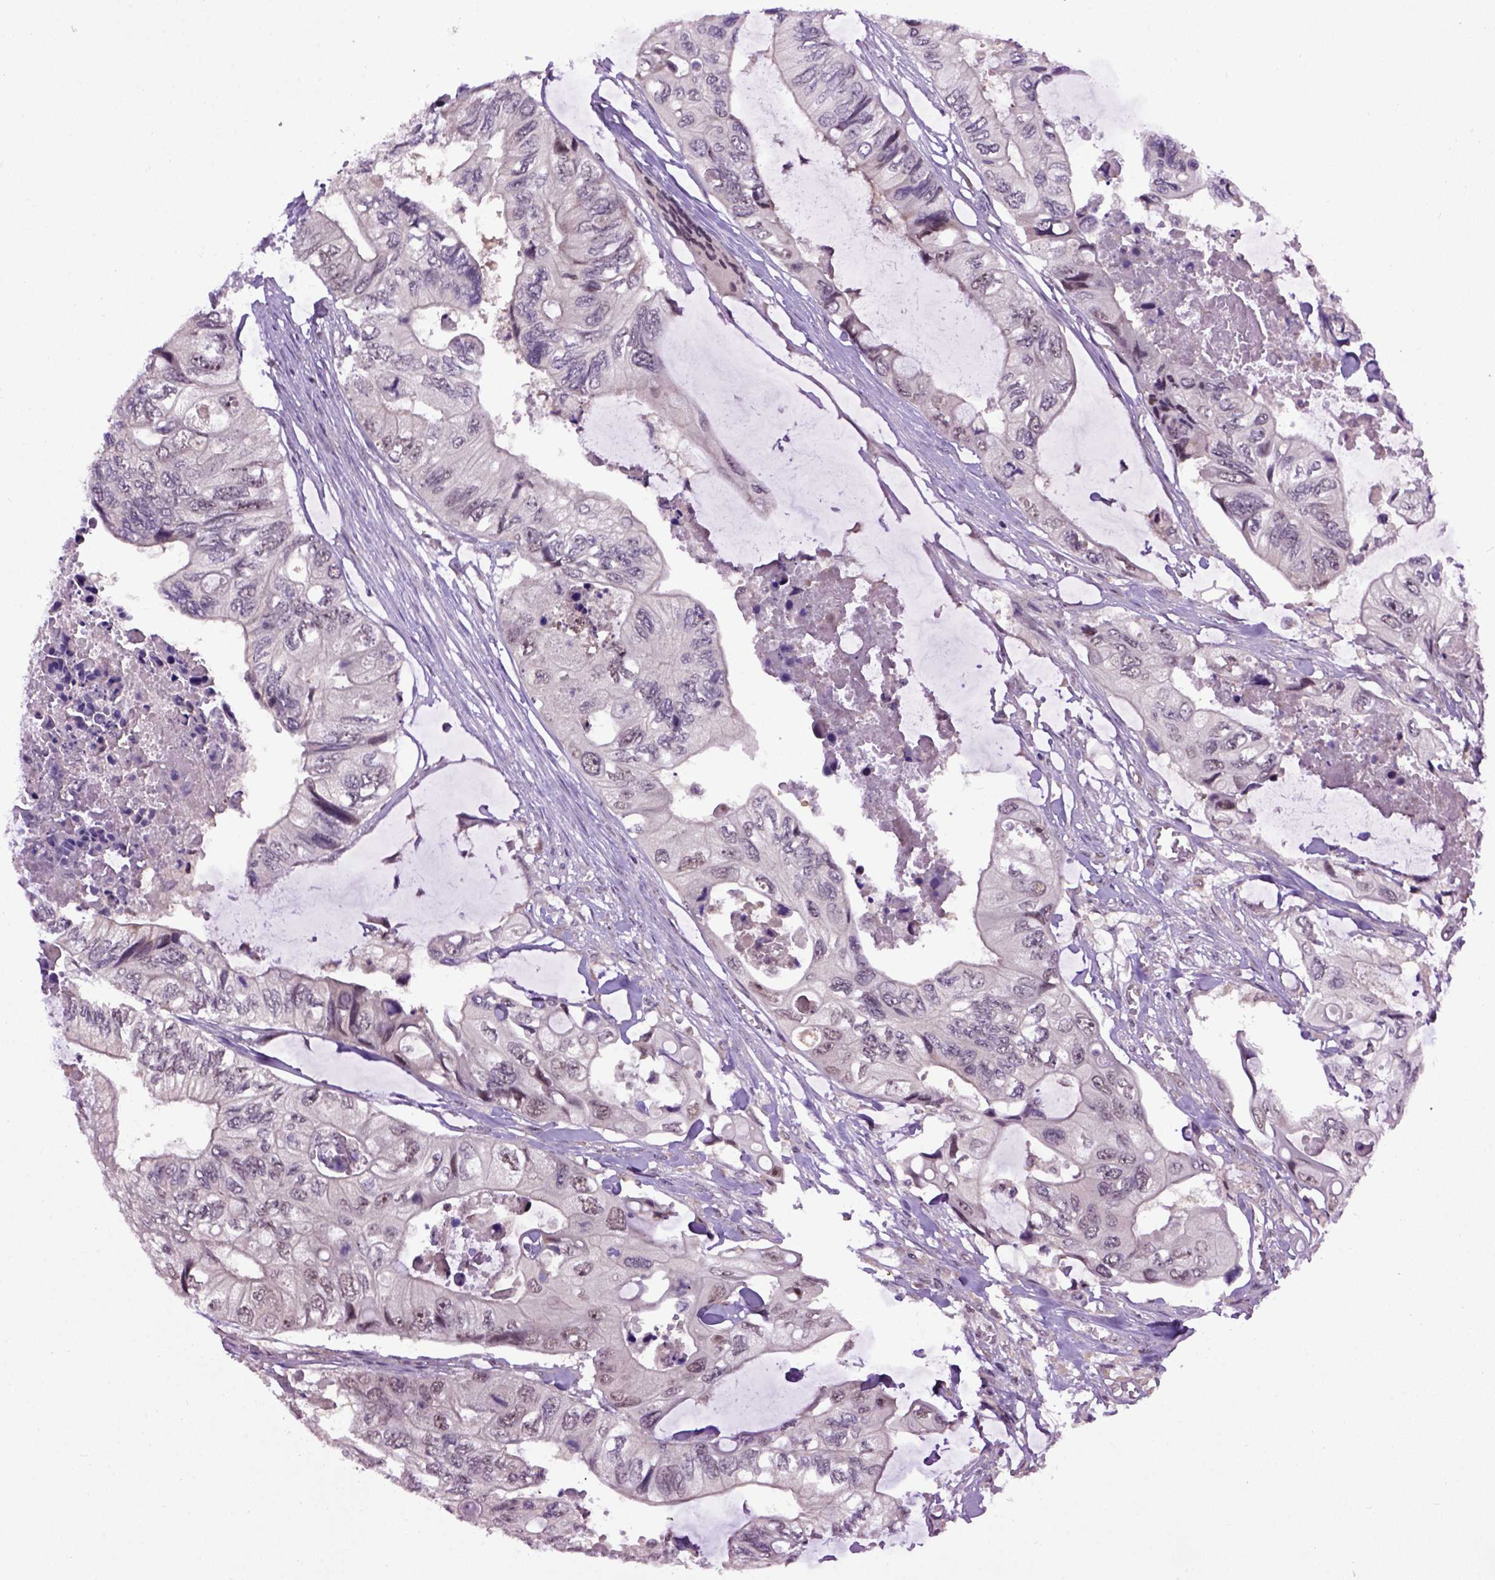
{"staining": {"intensity": "negative", "quantity": "none", "location": "none"}, "tissue": "colorectal cancer", "cell_type": "Tumor cells", "image_type": "cancer", "snomed": [{"axis": "morphology", "description": "Adenocarcinoma, NOS"}, {"axis": "topography", "description": "Rectum"}], "caption": "High power microscopy photomicrograph of an immunohistochemistry image of colorectal cancer, revealing no significant staining in tumor cells. (DAB immunohistochemistry visualized using brightfield microscopy, high magnification).", "gene": "RAB43", "patient": {"sex": "male", "age": 63}}